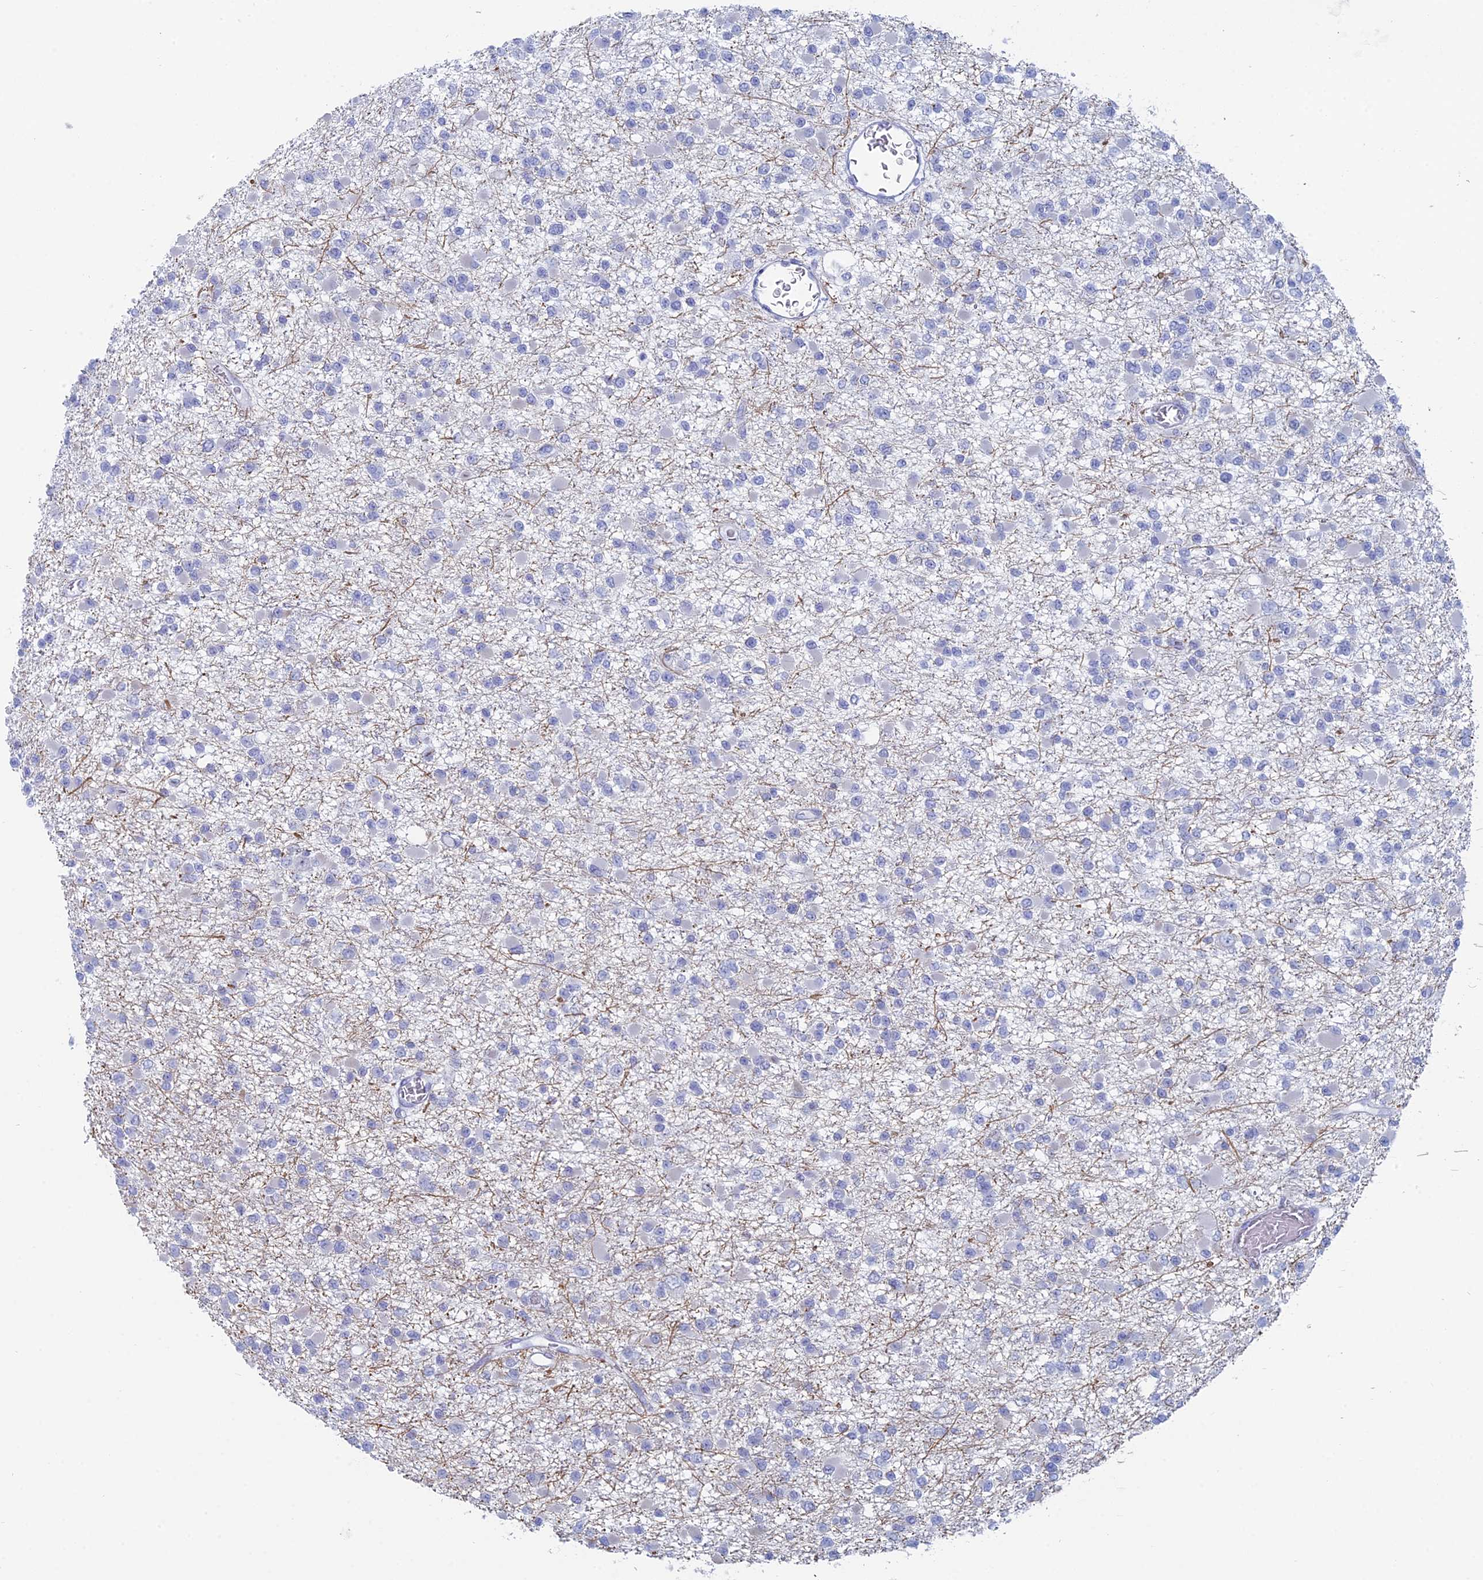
{"staining": {"intensity": "negative", "quantity": "none", "location": "none"}, "tissue": "glioma", "cell_type": "Tumor cells", "image_type": "cancer", "snomed": [{"axis": "morphology", "description": "Glioma, malignant, Low grade"}, {"axis": "topography", "description": "Brain"}], "caption": "Immunohistochemistry (IHC) of glioma reveals no staining in tumor cells.", "gene": "ALMS1", "patient": {"sex": "female", "age": 22}}